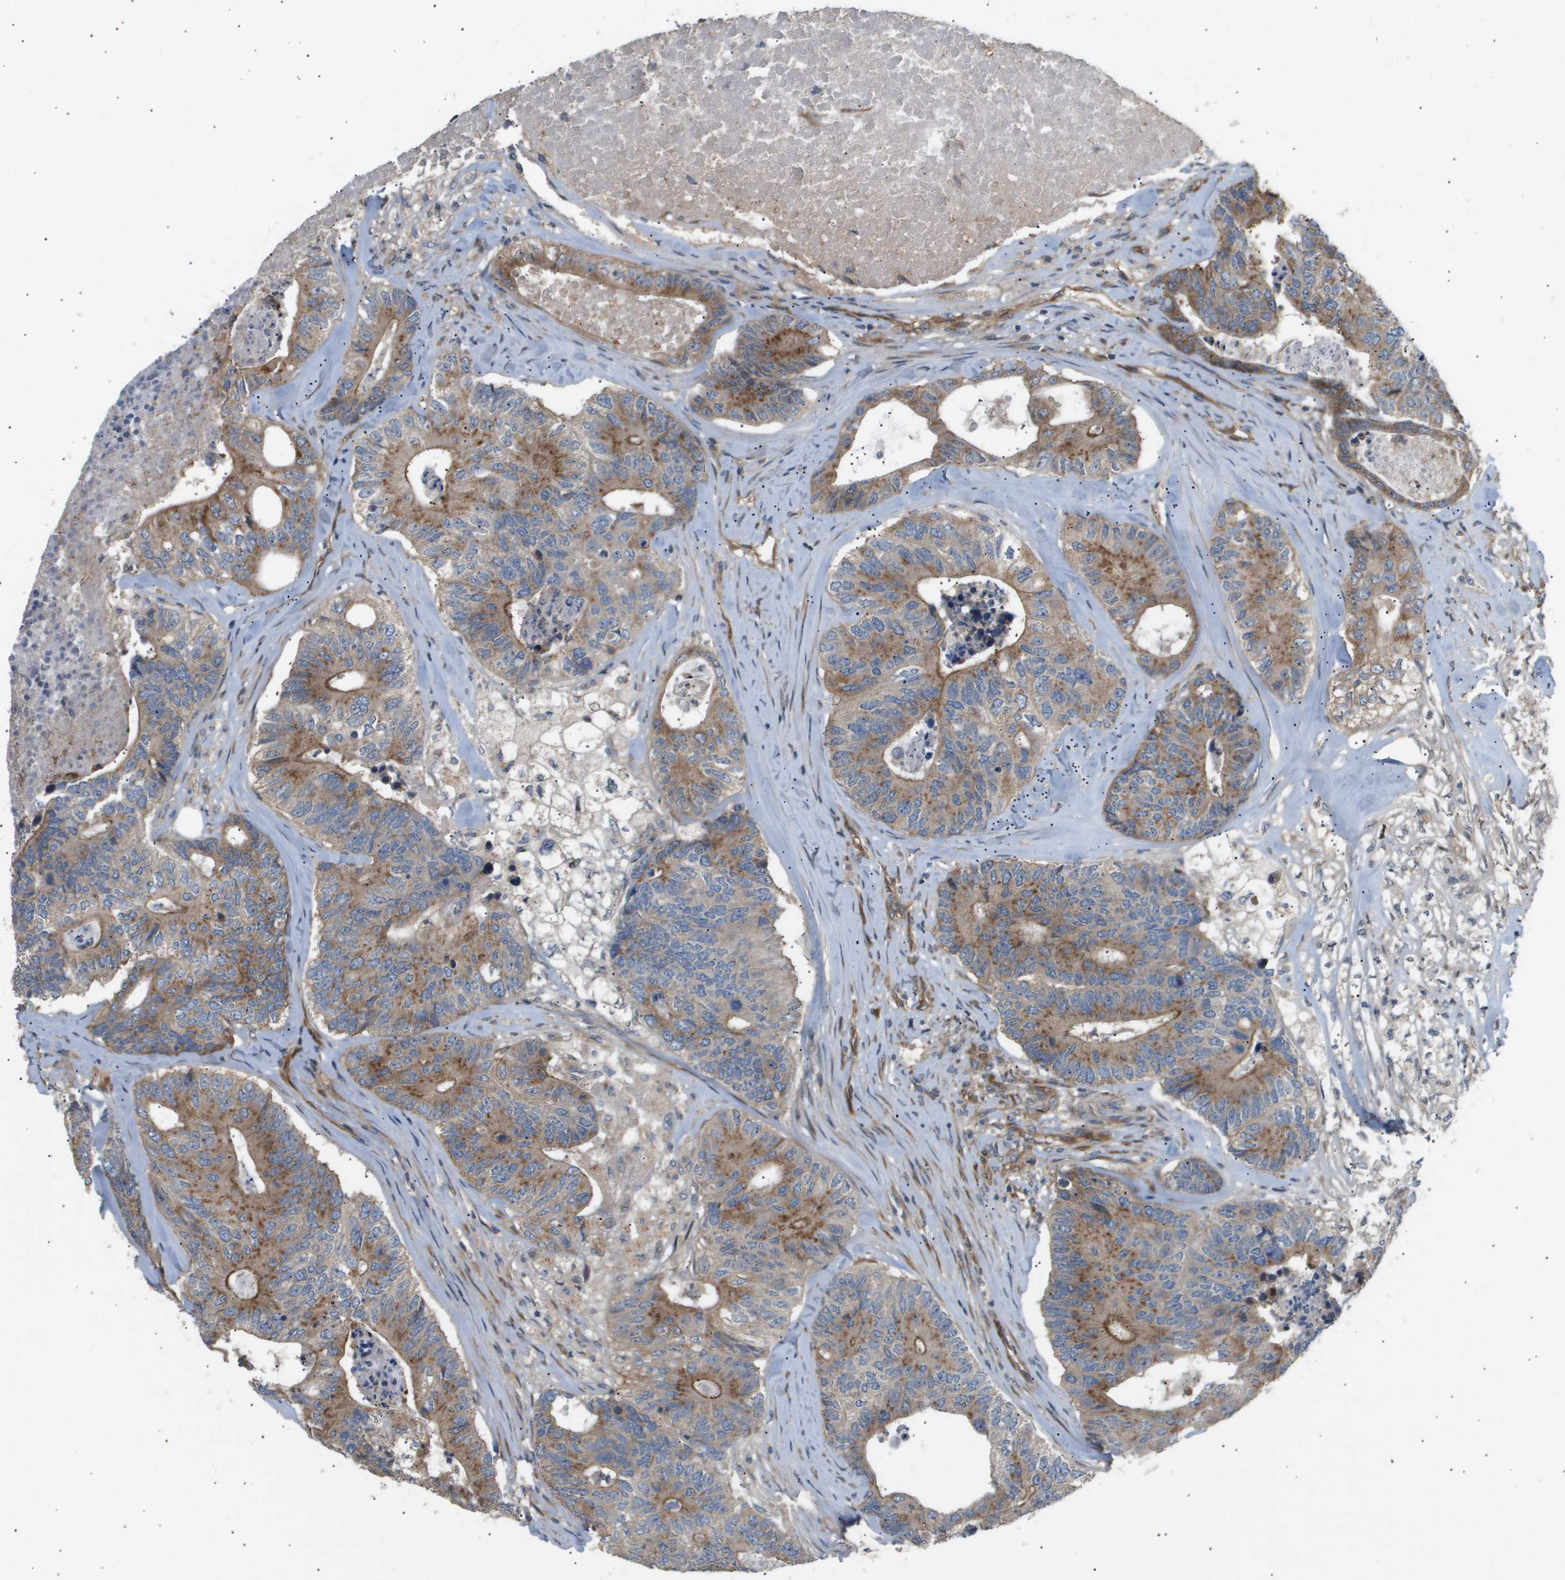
{"staining": {"intensity": "moderate", "quantity": ">75%", "location": "cytoplasmic/membranous"}, "tissue": "colorectal cancer", "cell_type": "Tumor cells", "image_type": "cancer", "snomed": [{"axis": "morphology", "description": "Adenocarcinoma, NOS"}, {"axis": "topography", "description": "Colon"}], "caption": "A histopathology image of human adenocarcinoma (colorectal) stained for a protein displays moderate cytoplasmic/membranous brown staining in tumor cells. (Stains: DAB in brown, nuclei in blue, Microscopy: brightfield microscopy at high magnification).", "gene": "LYSMD3", "patient": {"sex": "female", "age": 67}}